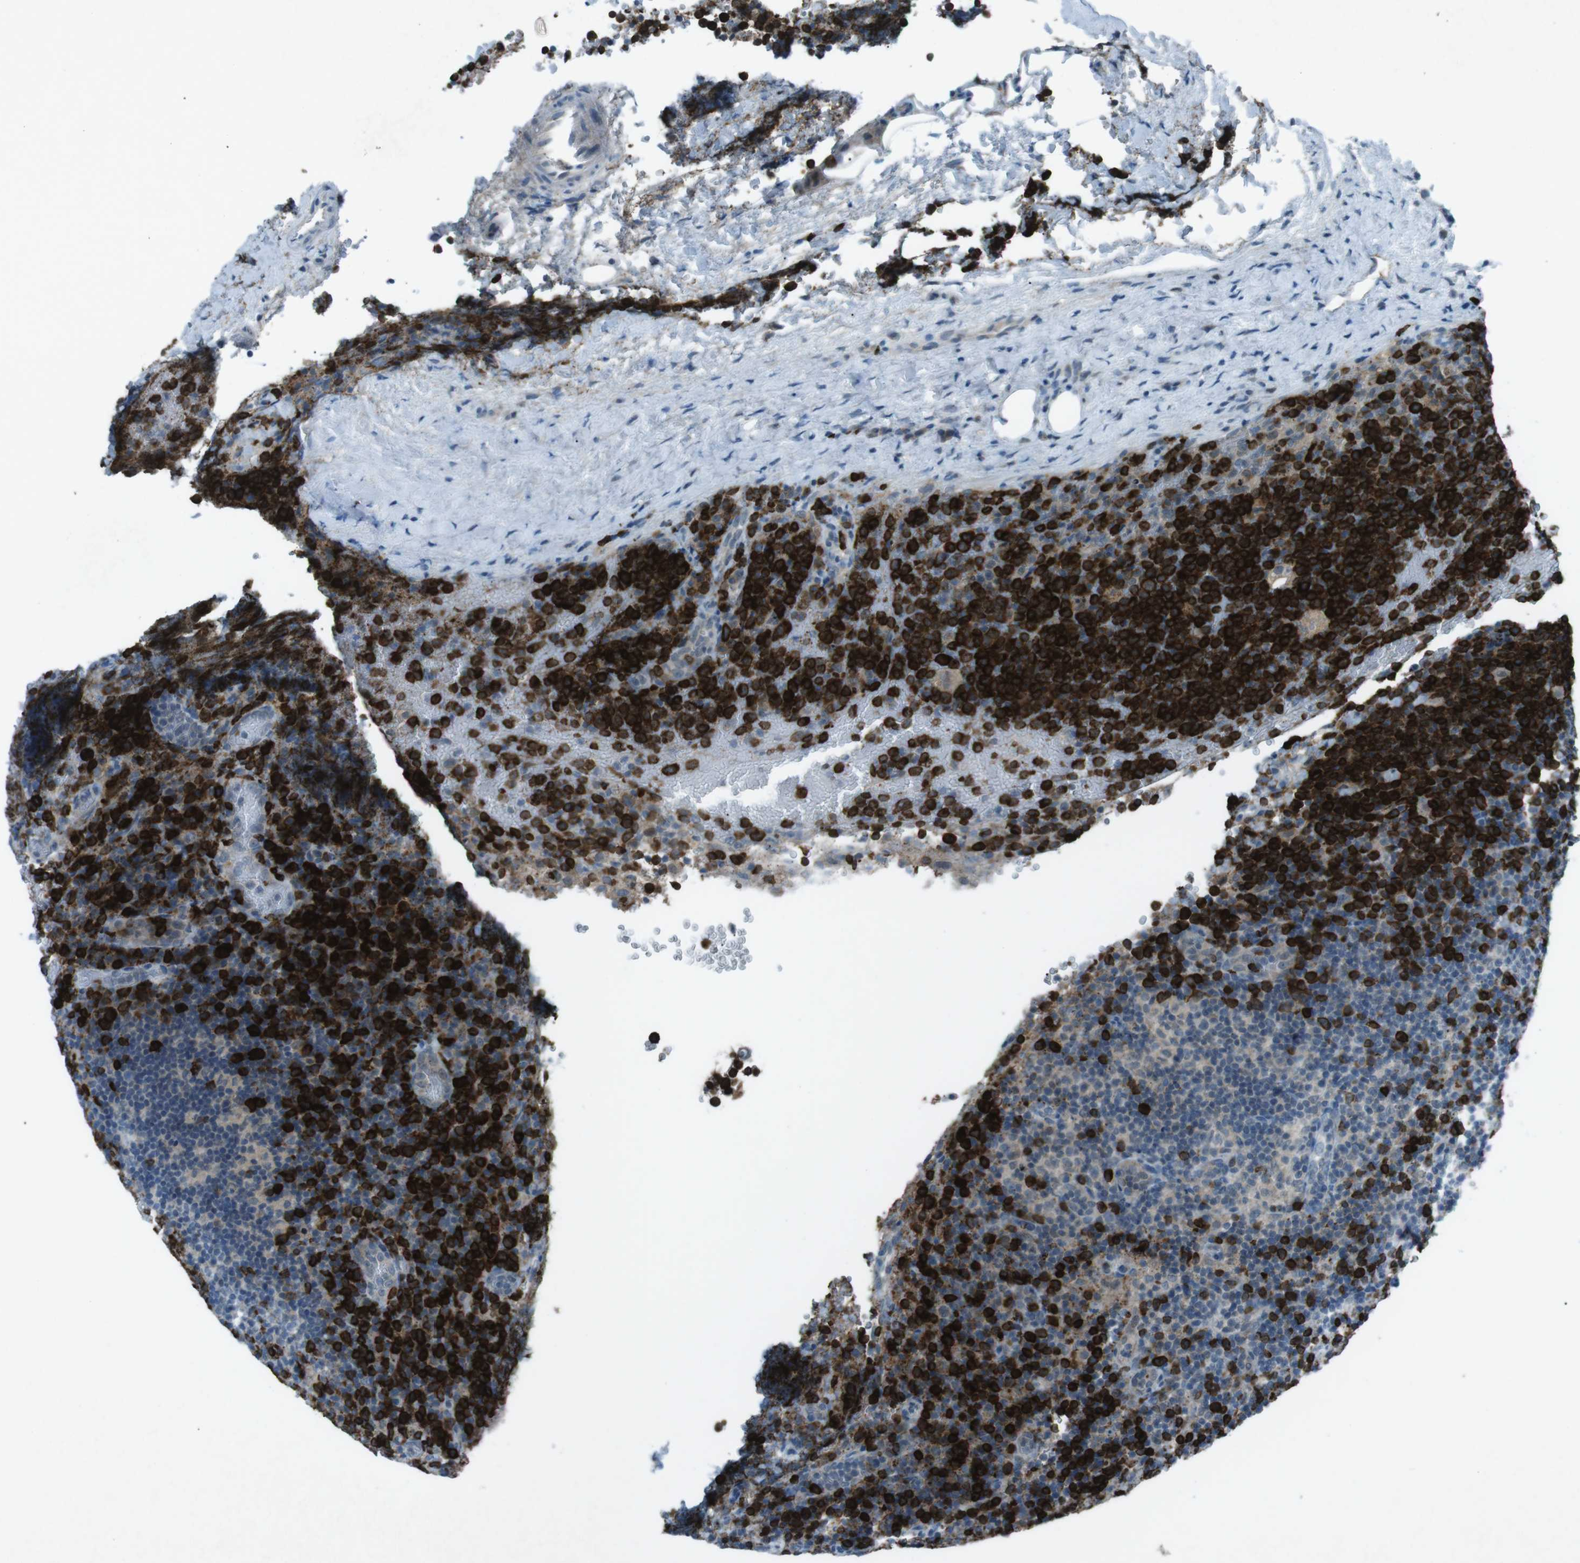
{"staining": {"intensity": "strong", "quantity": ">75%", "location": "cytoplasmic/membranous"}, "tissue": "lymphoma", "cell_type": "Tumor cells", "image_type": "cancer", "snomed": [{"axis": "morphology", "description": "Malignant lymphoma, non-Hodgkin's type, High grade"}, {"axis": "topography", "description": "Lymph node"}], "caption": "A brown stain shows strong cytoplasmic/membranous expression of a protein in human malignant lymphoma, non-Hodgkin's type (high-grade) tumor cells. (DAB (3,3'-diaminobenzidine) IHC with brightfield microscopy, high magnification).", "gene": "FCRLA", "patient": {"sex": "male", "age": 61}}